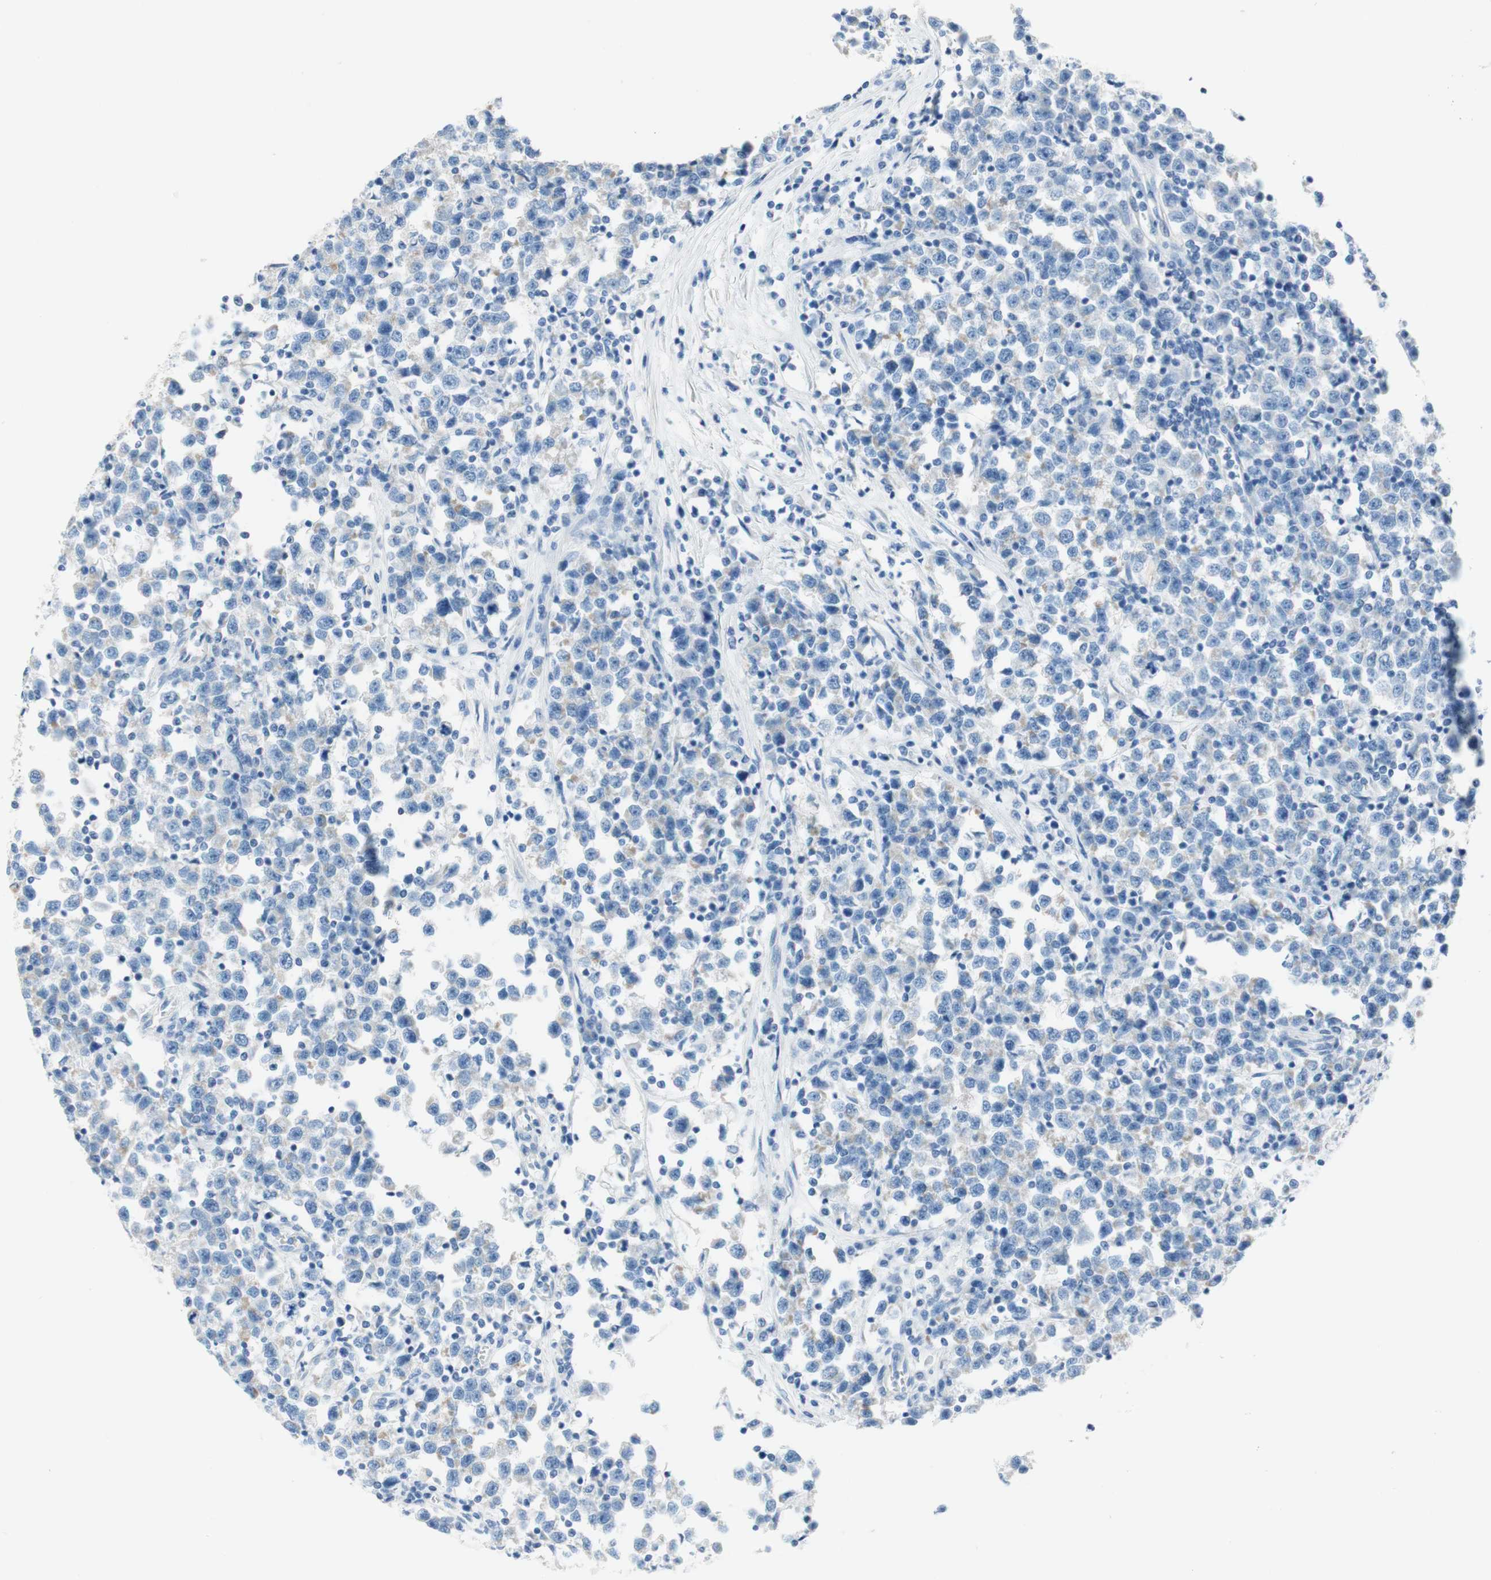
{"staining": {"intensity": "negative", "quantity": "none", "location": "none"}, "tissue": "testis cancer", "cell_type": "Tumor cells", "image_type": "cancer", "snomed": [{"axis": "morphology", "description": "Seminoma, NOS"}, {"axis": "topography", "description": "Testis"}], "caption": "Photomicrograph shows no protein expression in tumor cells of testis seminoma tissue.", "gene": "CEACAM1", "patient": {"sex": "male", "age": 43}}